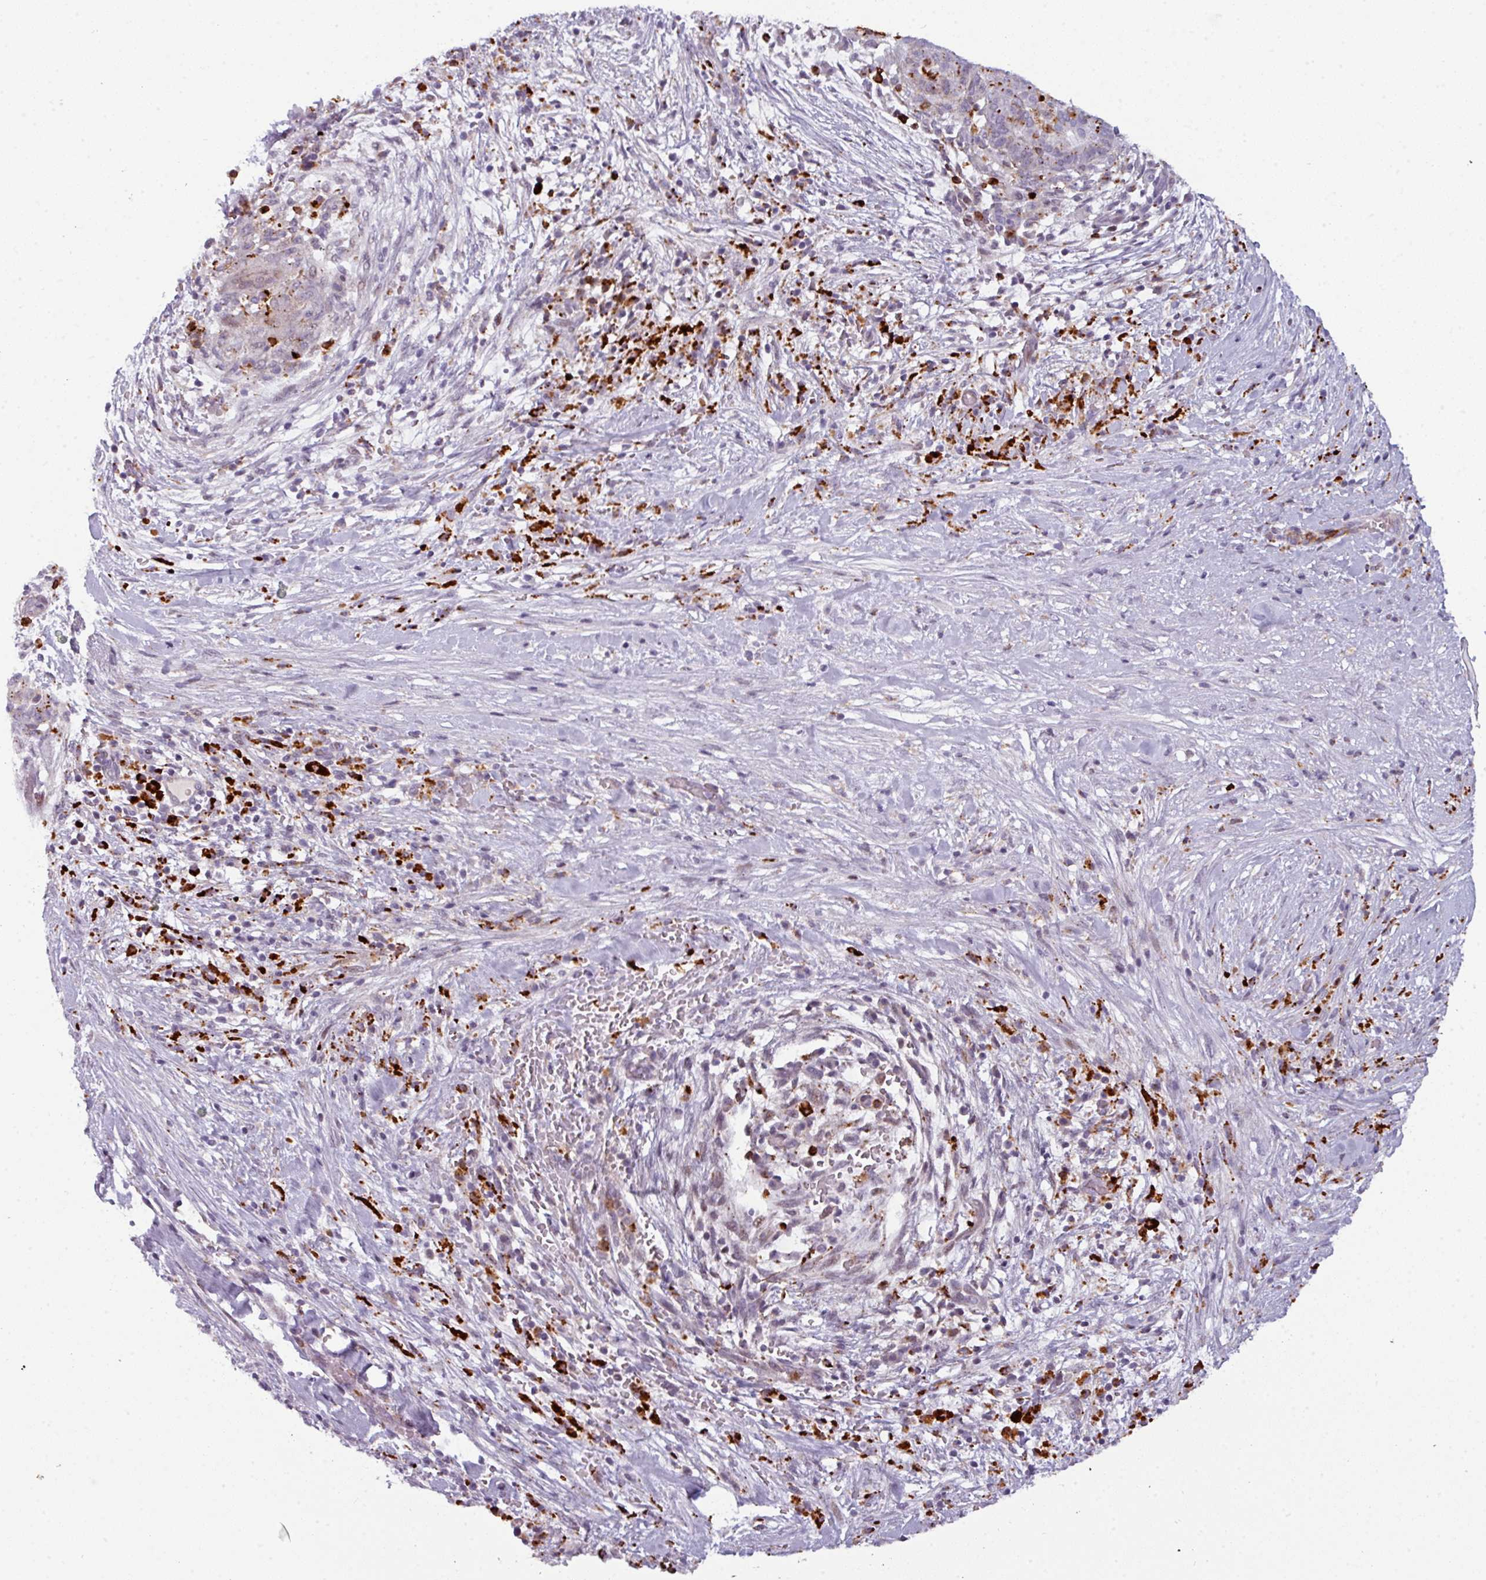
{"staining": {"intensity": "negative", "quantity": "none", "location": "none"}, "tissue": "pancreatic cancer", "cell_type": "Tumor cells", "image_type": "cancer", "snomed": [{"axis": "morphology", "description": "Adenocarcinoma, NOS"}, {"axis": "topography", "description": "Pancreas"}], "caption": "This is an immunohistochemistry photomicrograph of human pancreatic cancer (adenocarcinoma). There is no expression in tumor cells.", "gene": "TMEFF1", "patient": {"sex": "male", "age": 44}}